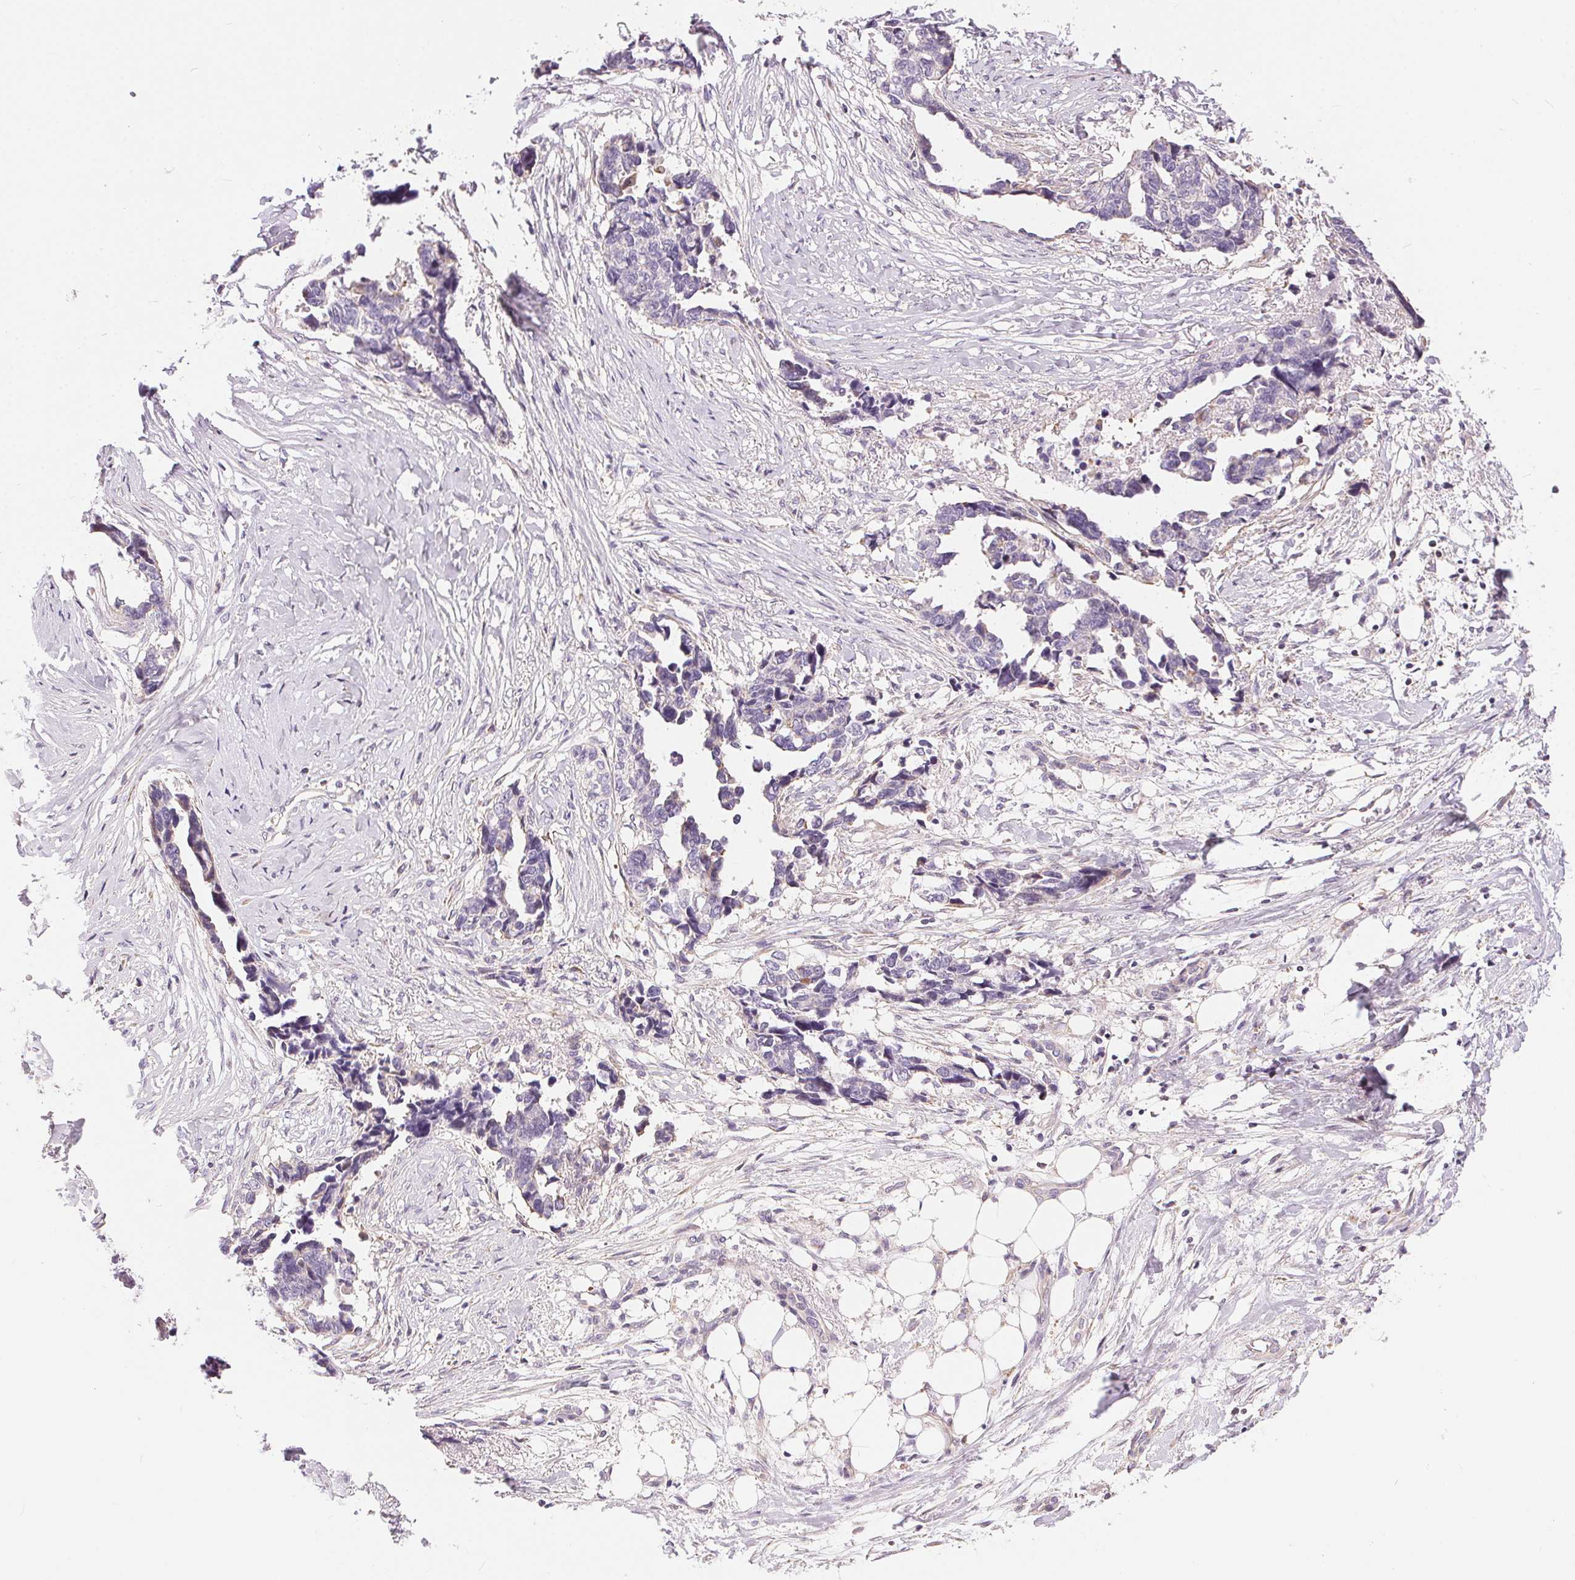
{"staining": {"intensity": "negative", "quantity": "none", "location": "none"}, "tissue": "ovarian cancer", "cell_type": "Tumor cells", "image_type": "cancer", "snomed": [{"axis": "morphology", "description": "Cystadenocarcinoma, serous, NOS"}, {"axis": "topography", "description": "Ovary"}], "caption": "The image demonstrates no staining of tumor cells in ovarian serous cystadenocarcinoma.", "gene": "UNC13B", "patient": {"sex": "female", "age": 69}}